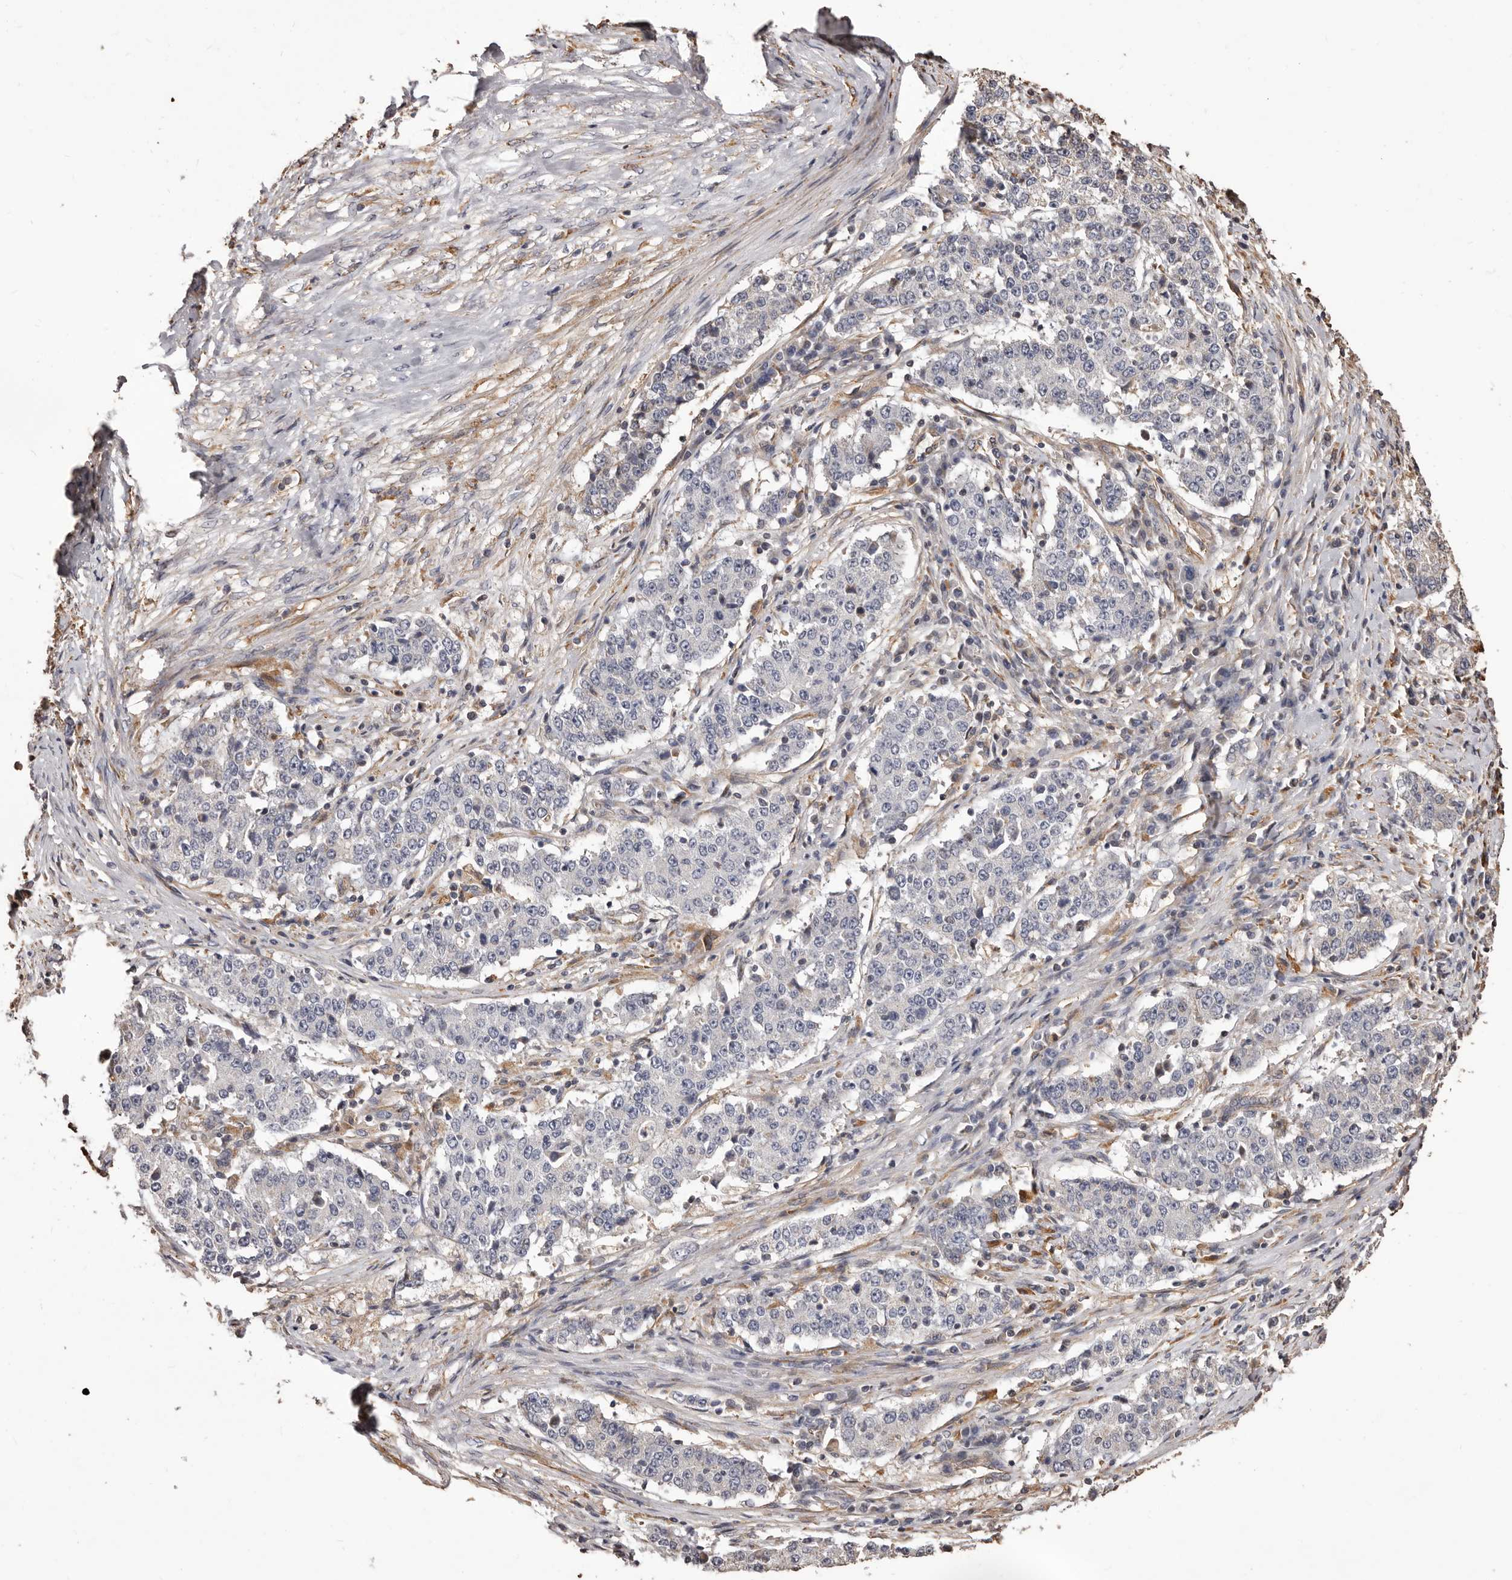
{"staining": {"intensity": "negative", "quantity": "none", "location": "none"}, "tissue": "stomach cancer", "cell_type": "Tumor cells", "image_type": "cancer", "snomed": [{"axis": "morphology", "description": "Adenocarcinoma, NOS"}, {"axis": "topography", "description": "Stomach"}], "caption": "Immunohistochemistry (IHC) of adenocarcinoma (stomach) exhibits no expression in tumor cells.", "gene": "ALPK1", "patient": {"sex": "male", "age": 59}}